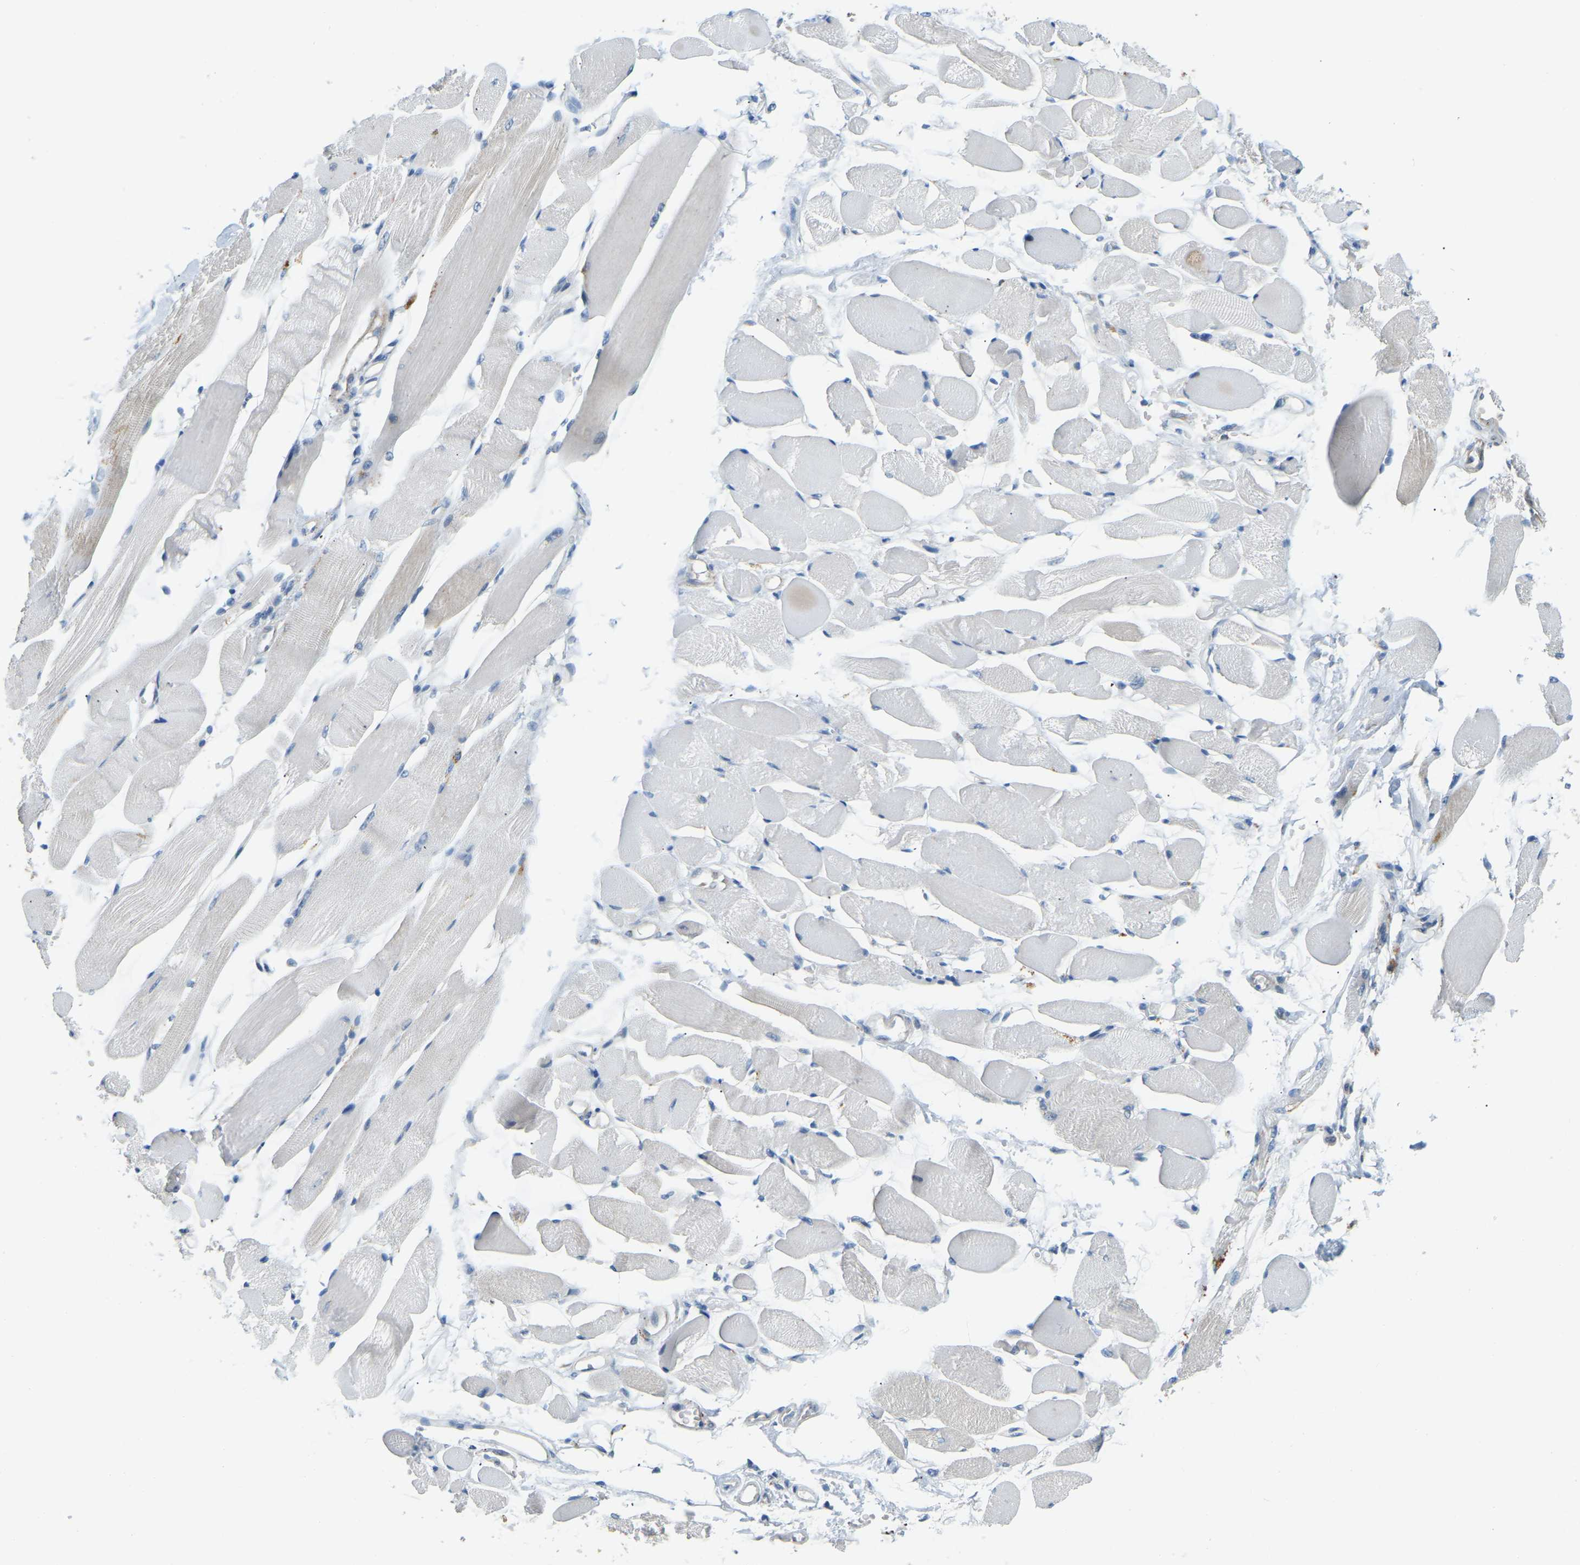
{"staining": {"intensity": "weak", "quantity": "<25%", "location": "cytoplasmic/membranous"}, "tissue": "skeletal muscle", "cell_type": "Myocytes", "image_type": "normal", "snomed": [{"axis": "morphology", "description": "Normal tissue, NOS"}, {"axis": "topography", "description": "Skeletal muscle"}, {"axis": "topography", "description": "Peripheral nerve tissue"}], "caption": "Micrograph shows no protein positivity in myocytes of benign skeletal muscle.", "gene": "NME8", "patient": {"sex": "female", "age": 84}}